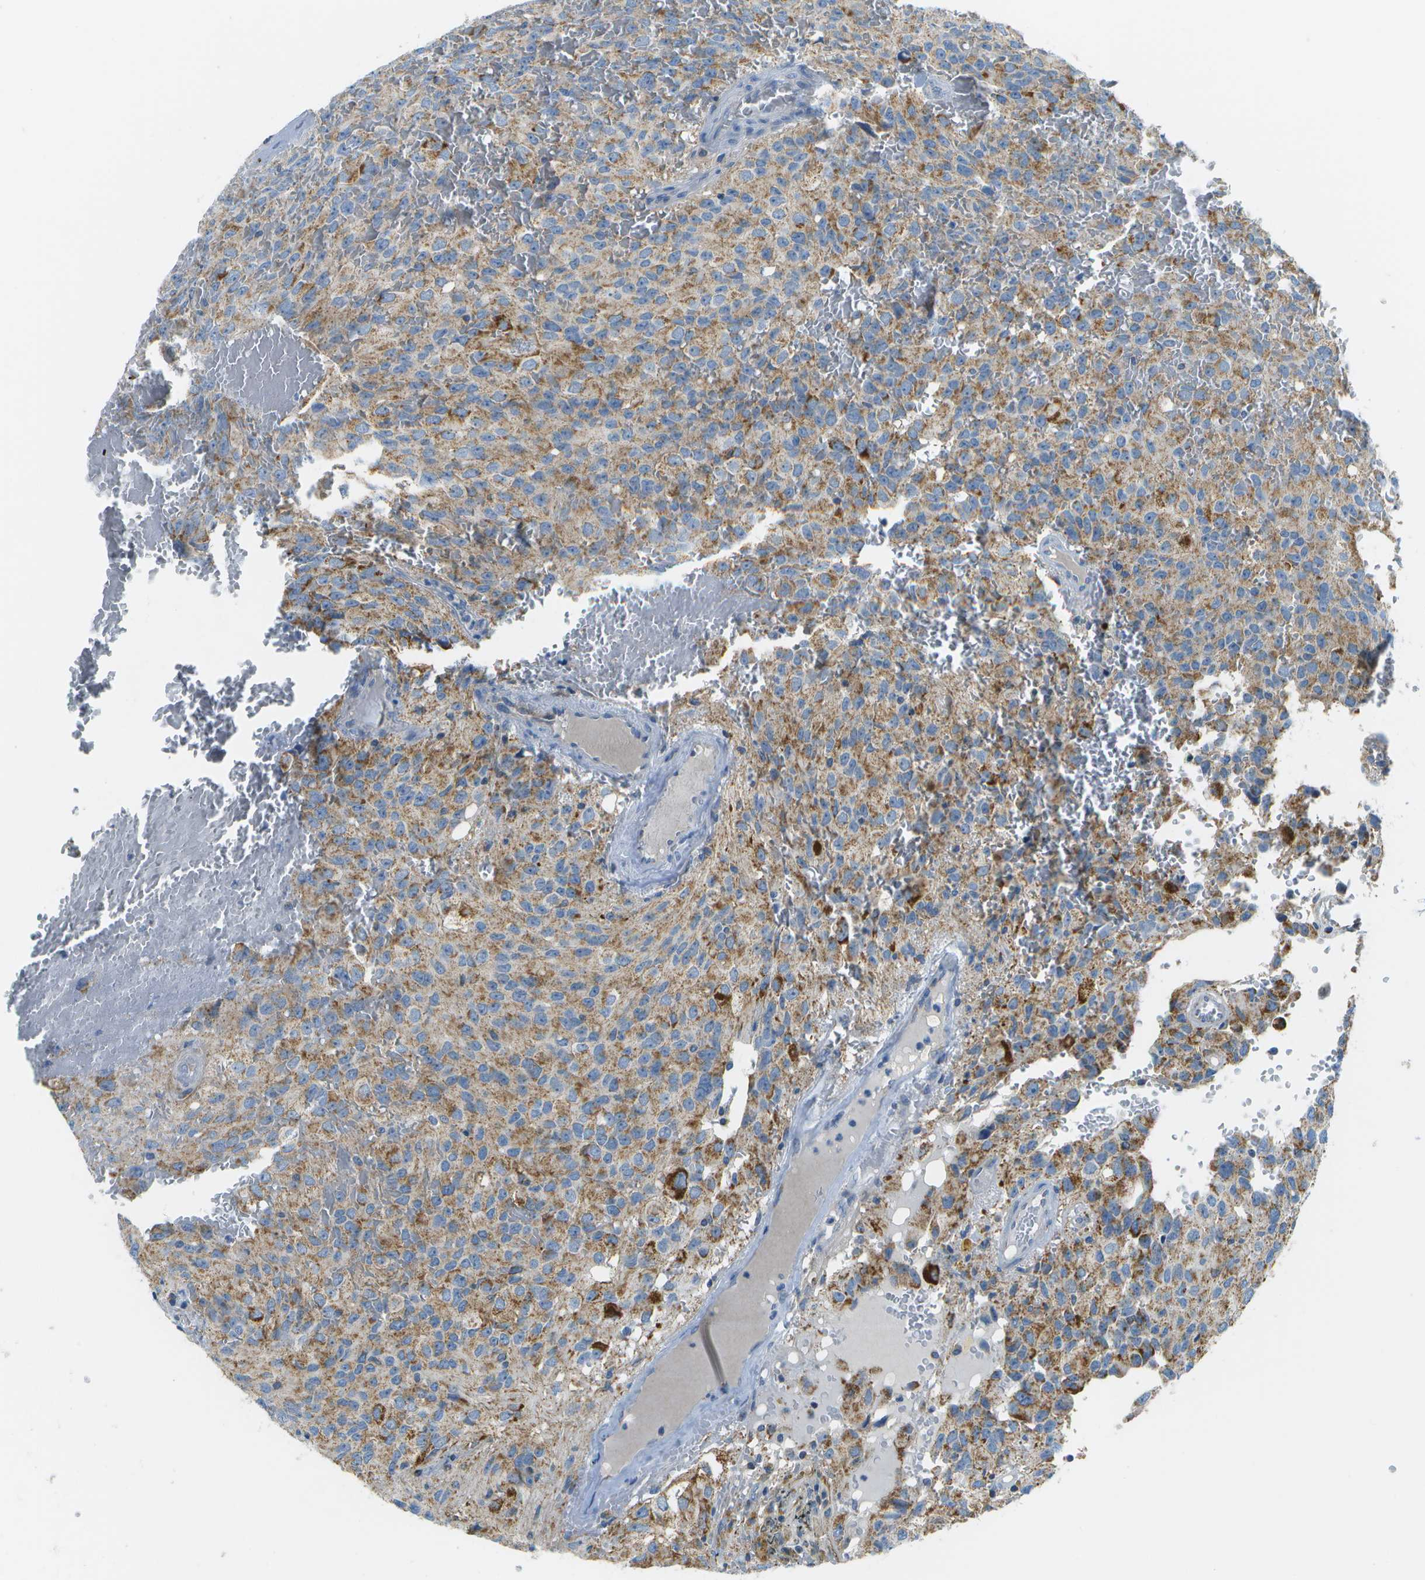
{"staining": {"intensity": "moderate", "quantity": ">75%", "location": "cytoplasmic/membranous"}, "tissue": "glioma", "cell_type": "Tumor cells", "image_type": "cancer", "snomed": [{"axis": "morphology", "description": "Glioma, malignant, High grade"}, {"axis": "topography", "description": "Brain"}], "caption": "High-power microscopy captured an immunohistochemistry (IHC) histopathology image of glioma, revealing moderate cytoplasmic/membranous positivity in approximately >75% of tumor cells. (brown staining indicates protein expression, while blue staining denotes nuclei).", "gene": "PTGIS", "patient": {"sex": "male", "age": 32}}